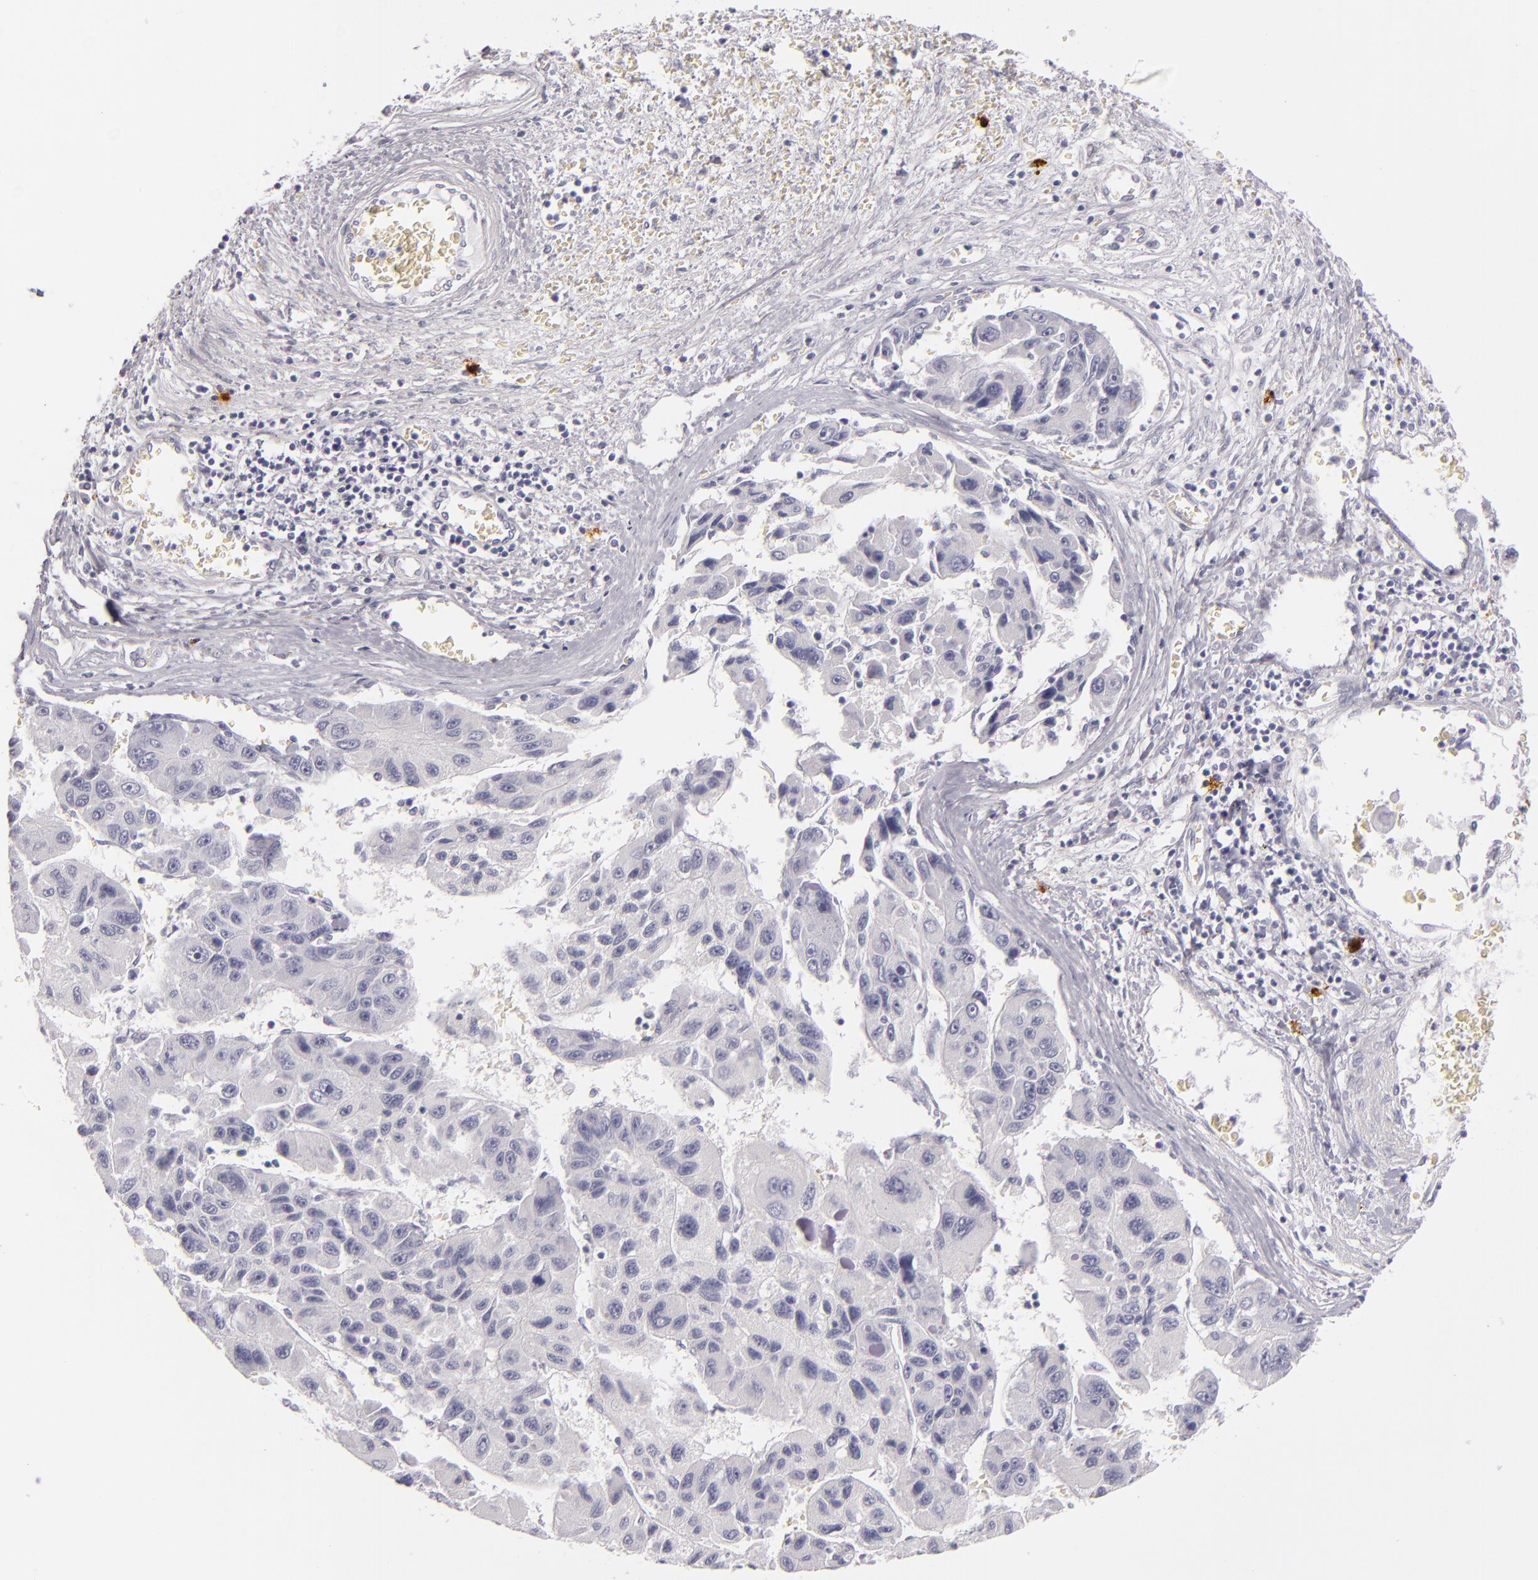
{"staining": {"intensity": "negative", "quantity": "none", "location": "none"}, "tissue": "liver cancer", "cell_type": "Tumor cells", "image_type": "cancer", "snomed": [{"axis": "morphology", "description": "Carcinoma, Hepatocellular, NOS"}, {"axis": "topography", "description": "Liver"}], "caption": "Human hepatocellular carcinoma (liver) stained for a protein using immunohistochemistry (IHC) demonstrates no staining in tumor cells.", "gene": "TPSD1", "patient": {"sex": "male", "age": 64}}